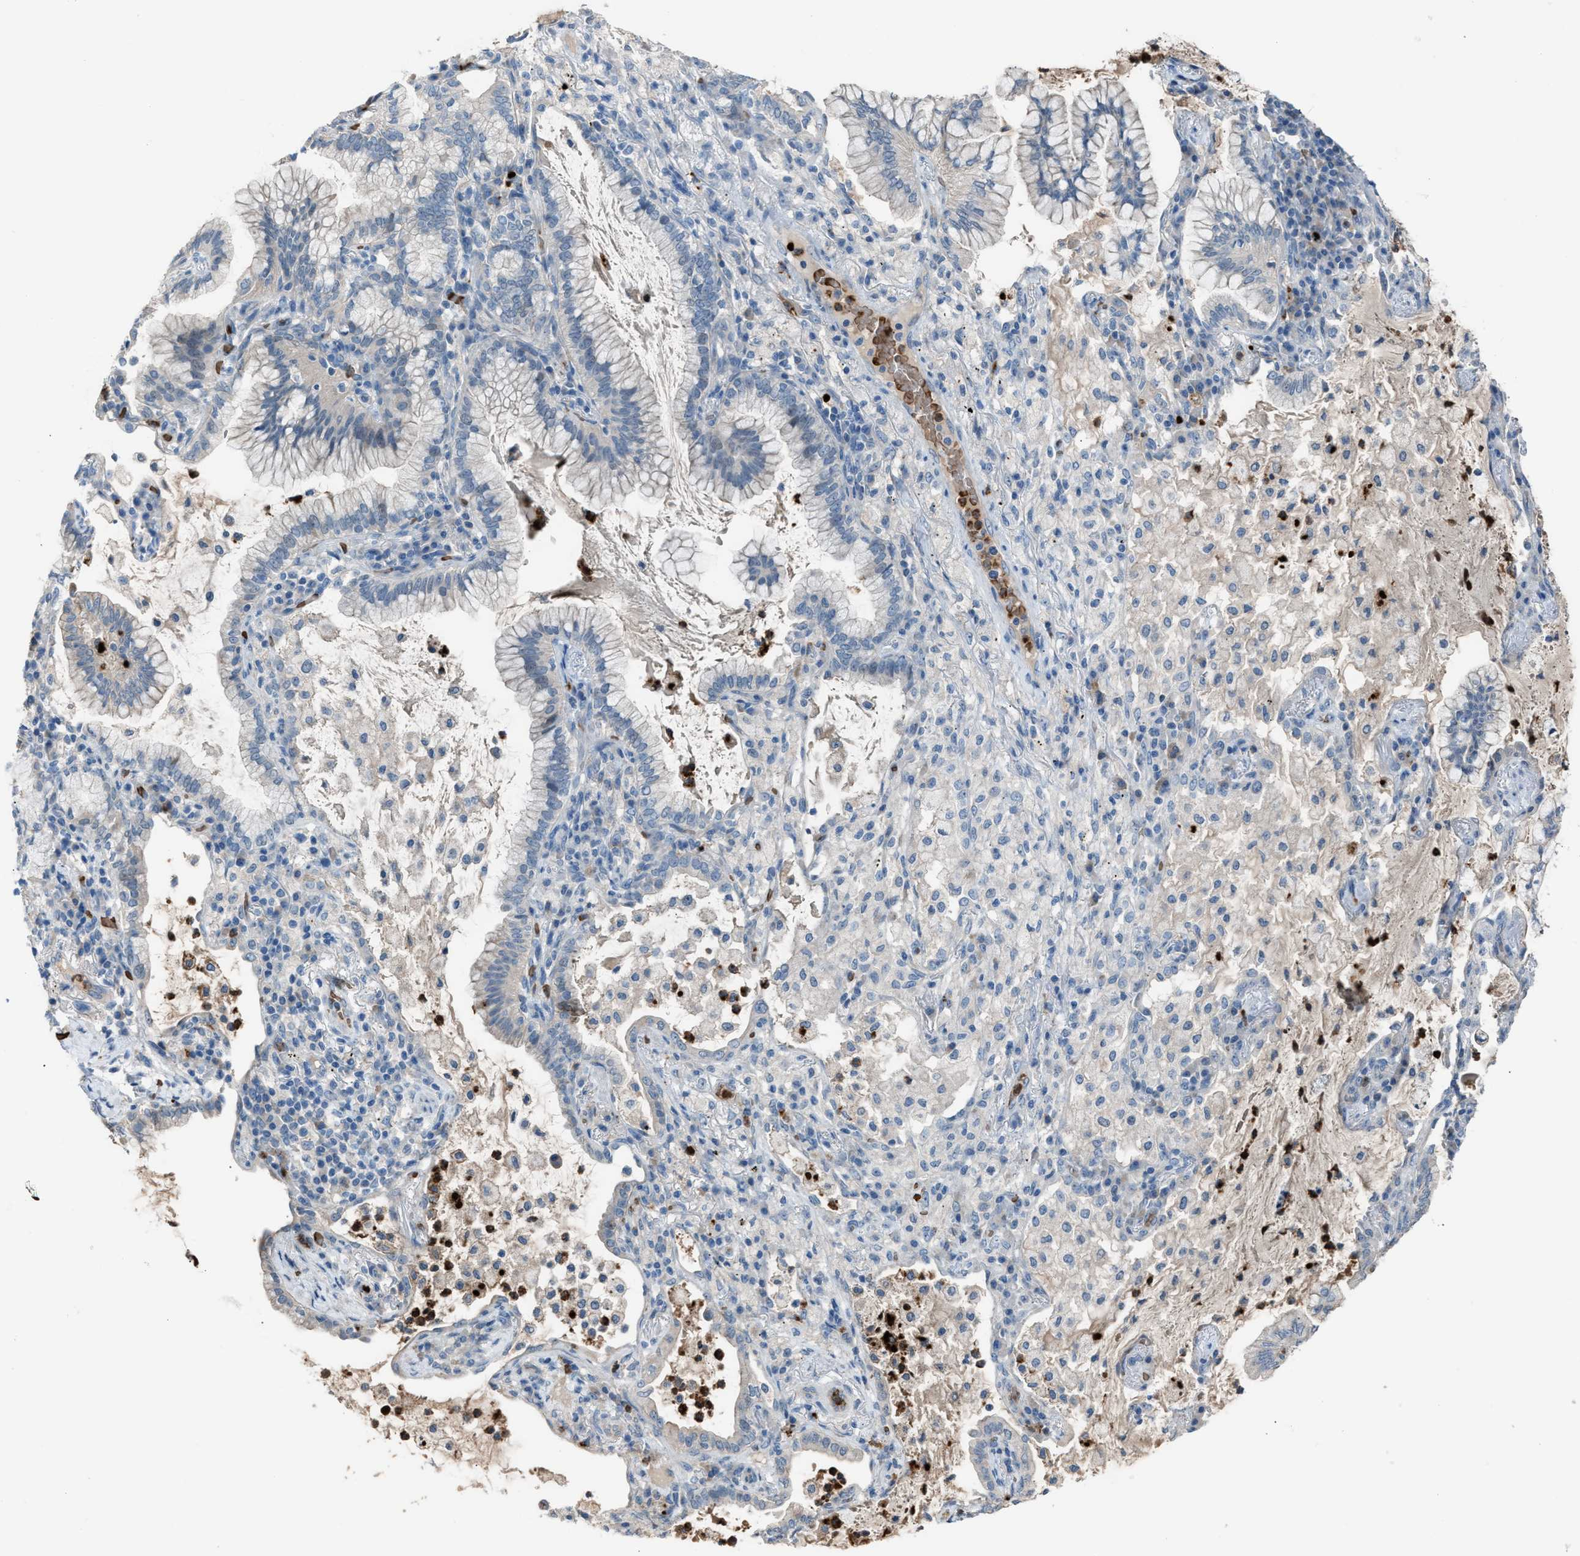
{"staining": {"intensity": "negative", "quantity": "none", "location": "none"}, "tissue": "lung cancer", "cell_type": "Tumor cells", "image_type": "cancer", "snomed": [{"axis": "morphology", "description": "Adenocarcinoma, NOS"}, {"axis": "topography", "description": "Lung"}], "caption": "A high-resolution photomicrograph shows IHC staining of lung adenocarcinoma, which reveals no significant positivity in tumor cells.", "gene": "CFAP77", "patient": {"sex": "female", "age": 70}}